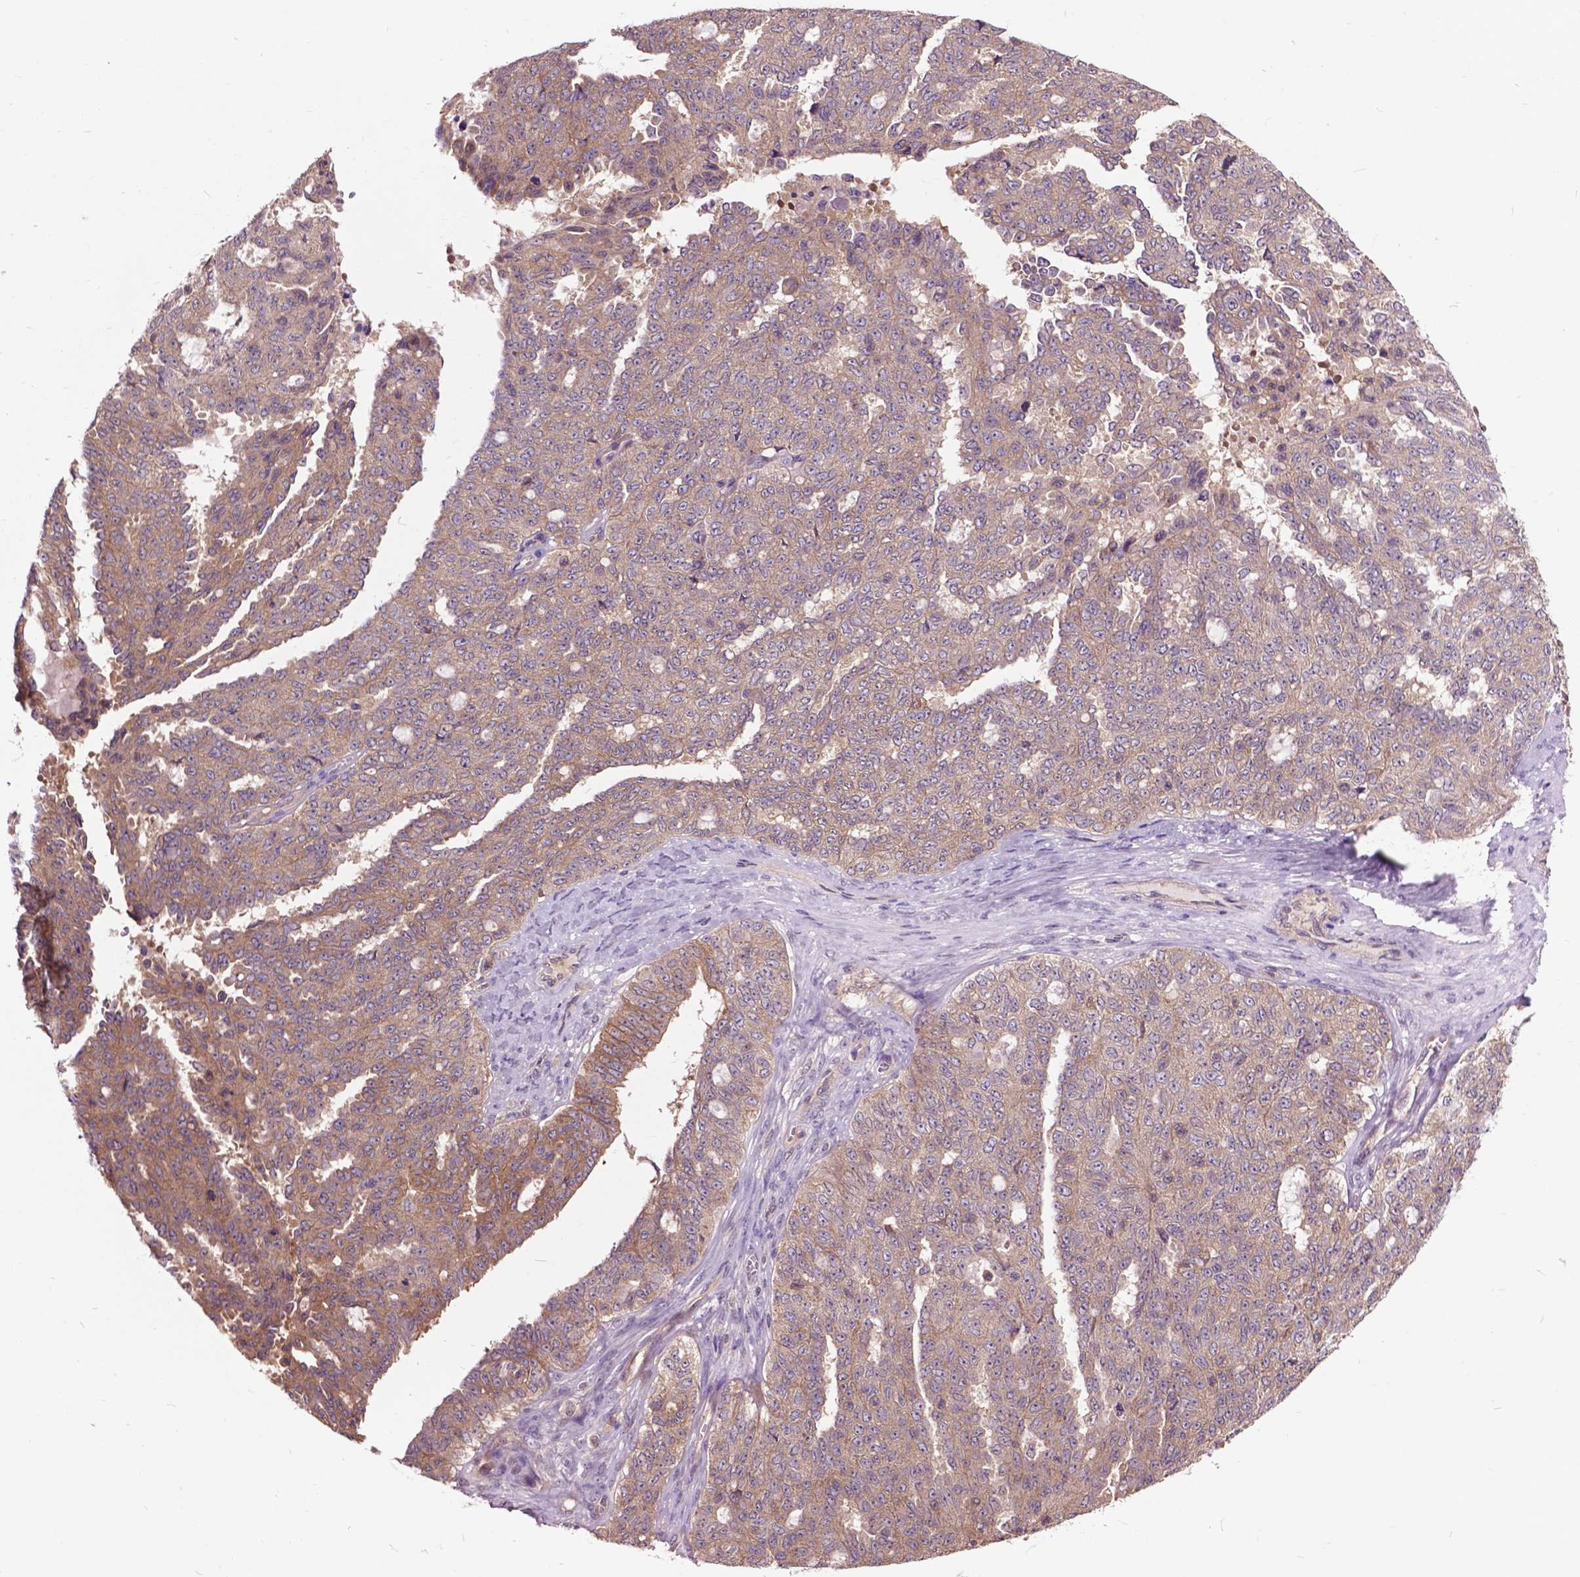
{"staining": {"intensity": "moderate", "quantity": ">75%", "location": "cytoplasmic/membranous"}, "tissue": "ovarian cancer", "cell_type": "Tumor cells", "image_type": "cancer", "snomed": [{"axis": "morphology", "description": "Cystadenocarcinoma, serous, NOS"}, {"axis": "topography", "description": "Ovary"}], "caption": "High-magnification brightfield microscopy of ovarian cancer stained with DAB (brown) and counterstained with hematoxylin (blue). tumor cells exhibit moderate cytoplasmic/membranous positivity is seen in approximately>75% of cells. The staining was performed using DAB (3,3'-diaminobenzidine), with brown indicating positive protein expression. Nuclei are stained blue with hematoxylin.", "gene": "ARAF", "patient": {"sex": "female", "age": 71}}